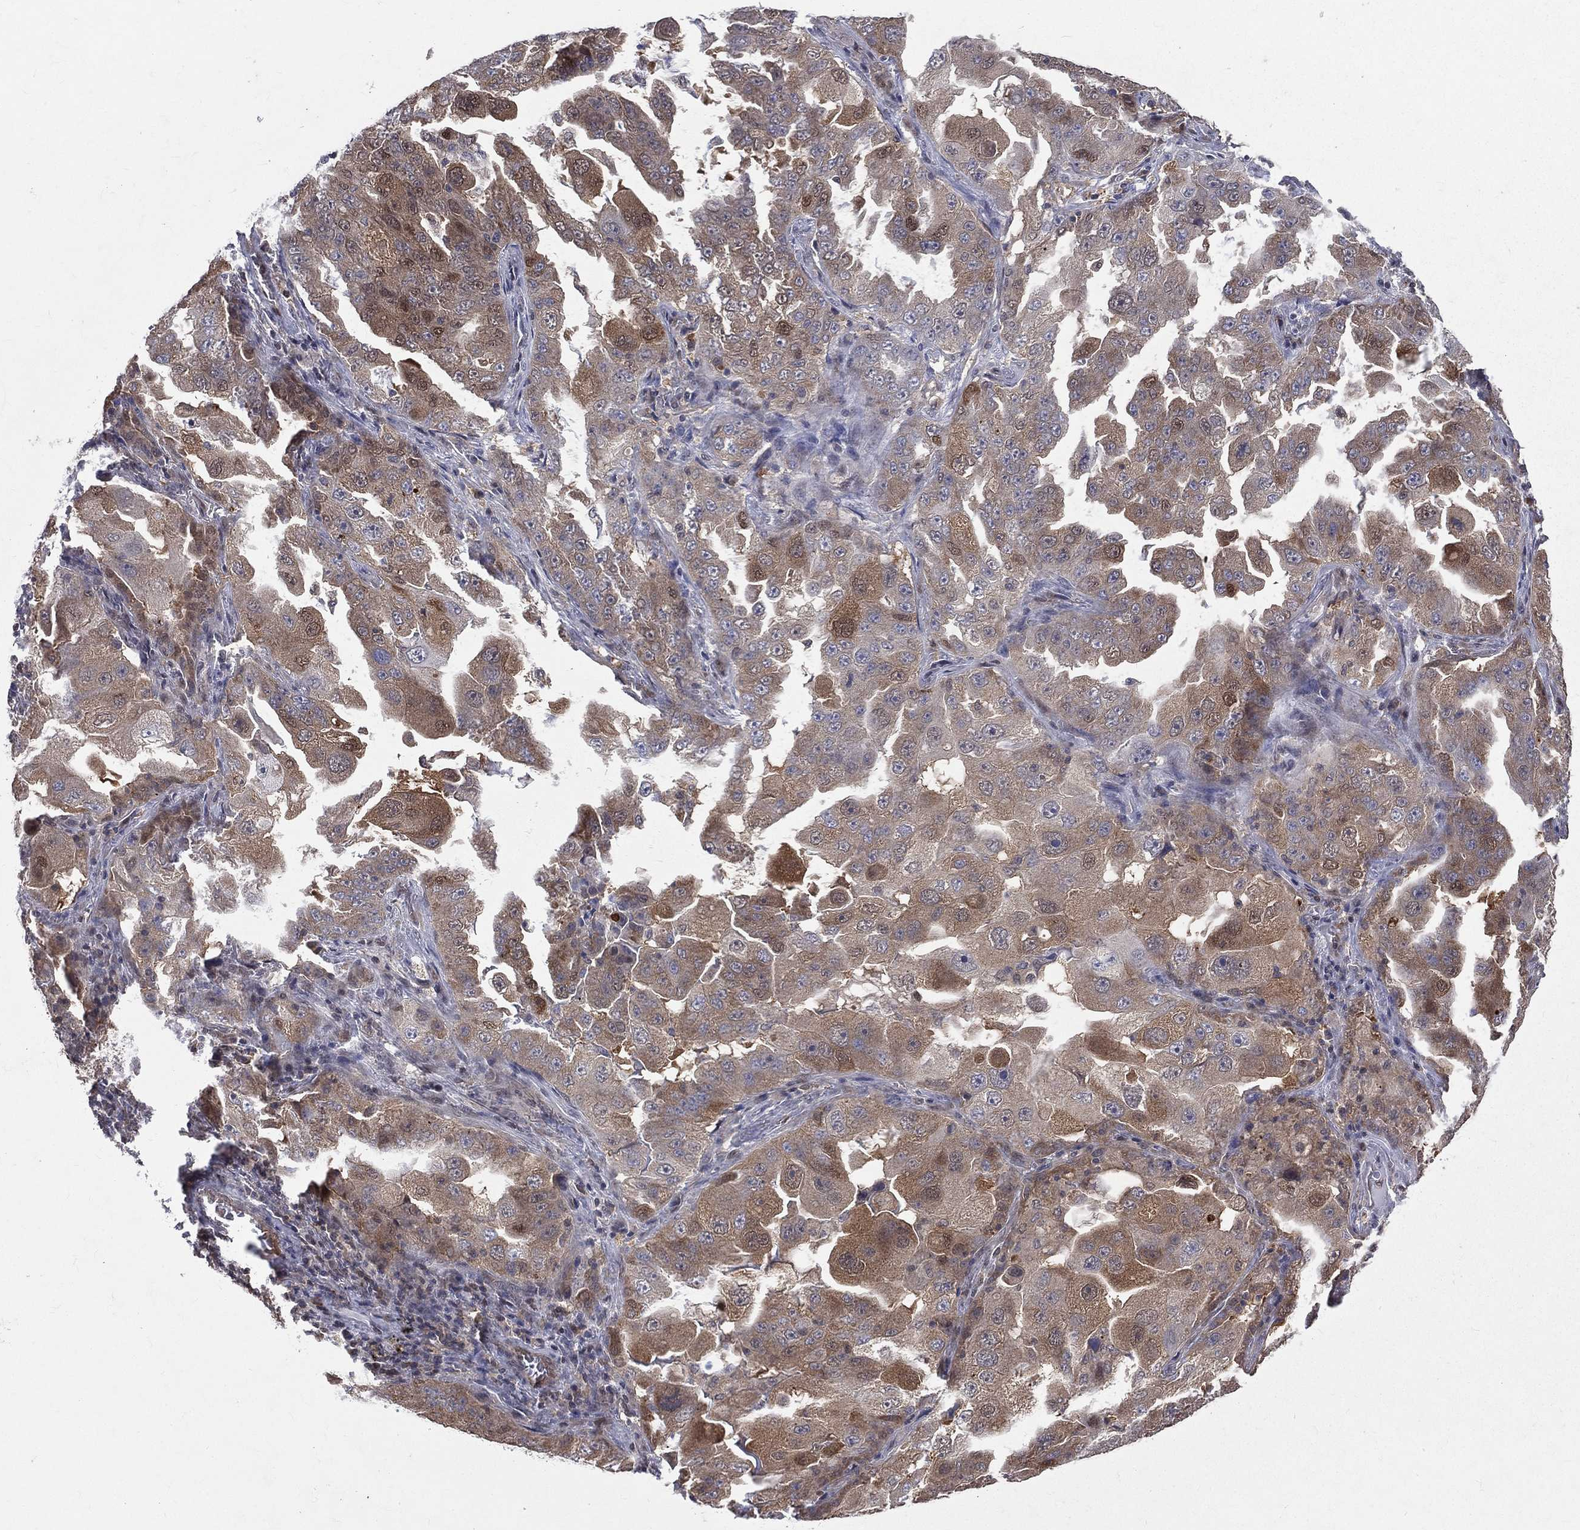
{"staining": {"intensity": "moderate", "quantity": "<25%", "location": "cytoplasmic/membranous"}, "tissue": "lung cancer", "cell_type": "Tumor cells", "image_type": "cancer", "snomed": [{"axis": "morphology", "description": "Adenocarcinoma, NOS"}, {"axis": "topography", "description": "Lung"}], "caption": "Approximately <25% of tumor cells in human adenocarcinoma (lung) demonstrate moderate cytoplasmic/membranous protein staining as visualized by brown immunohistochemical staining.", "gene": "GMPR2", "patient": {"sex": "female", "age": 61}}